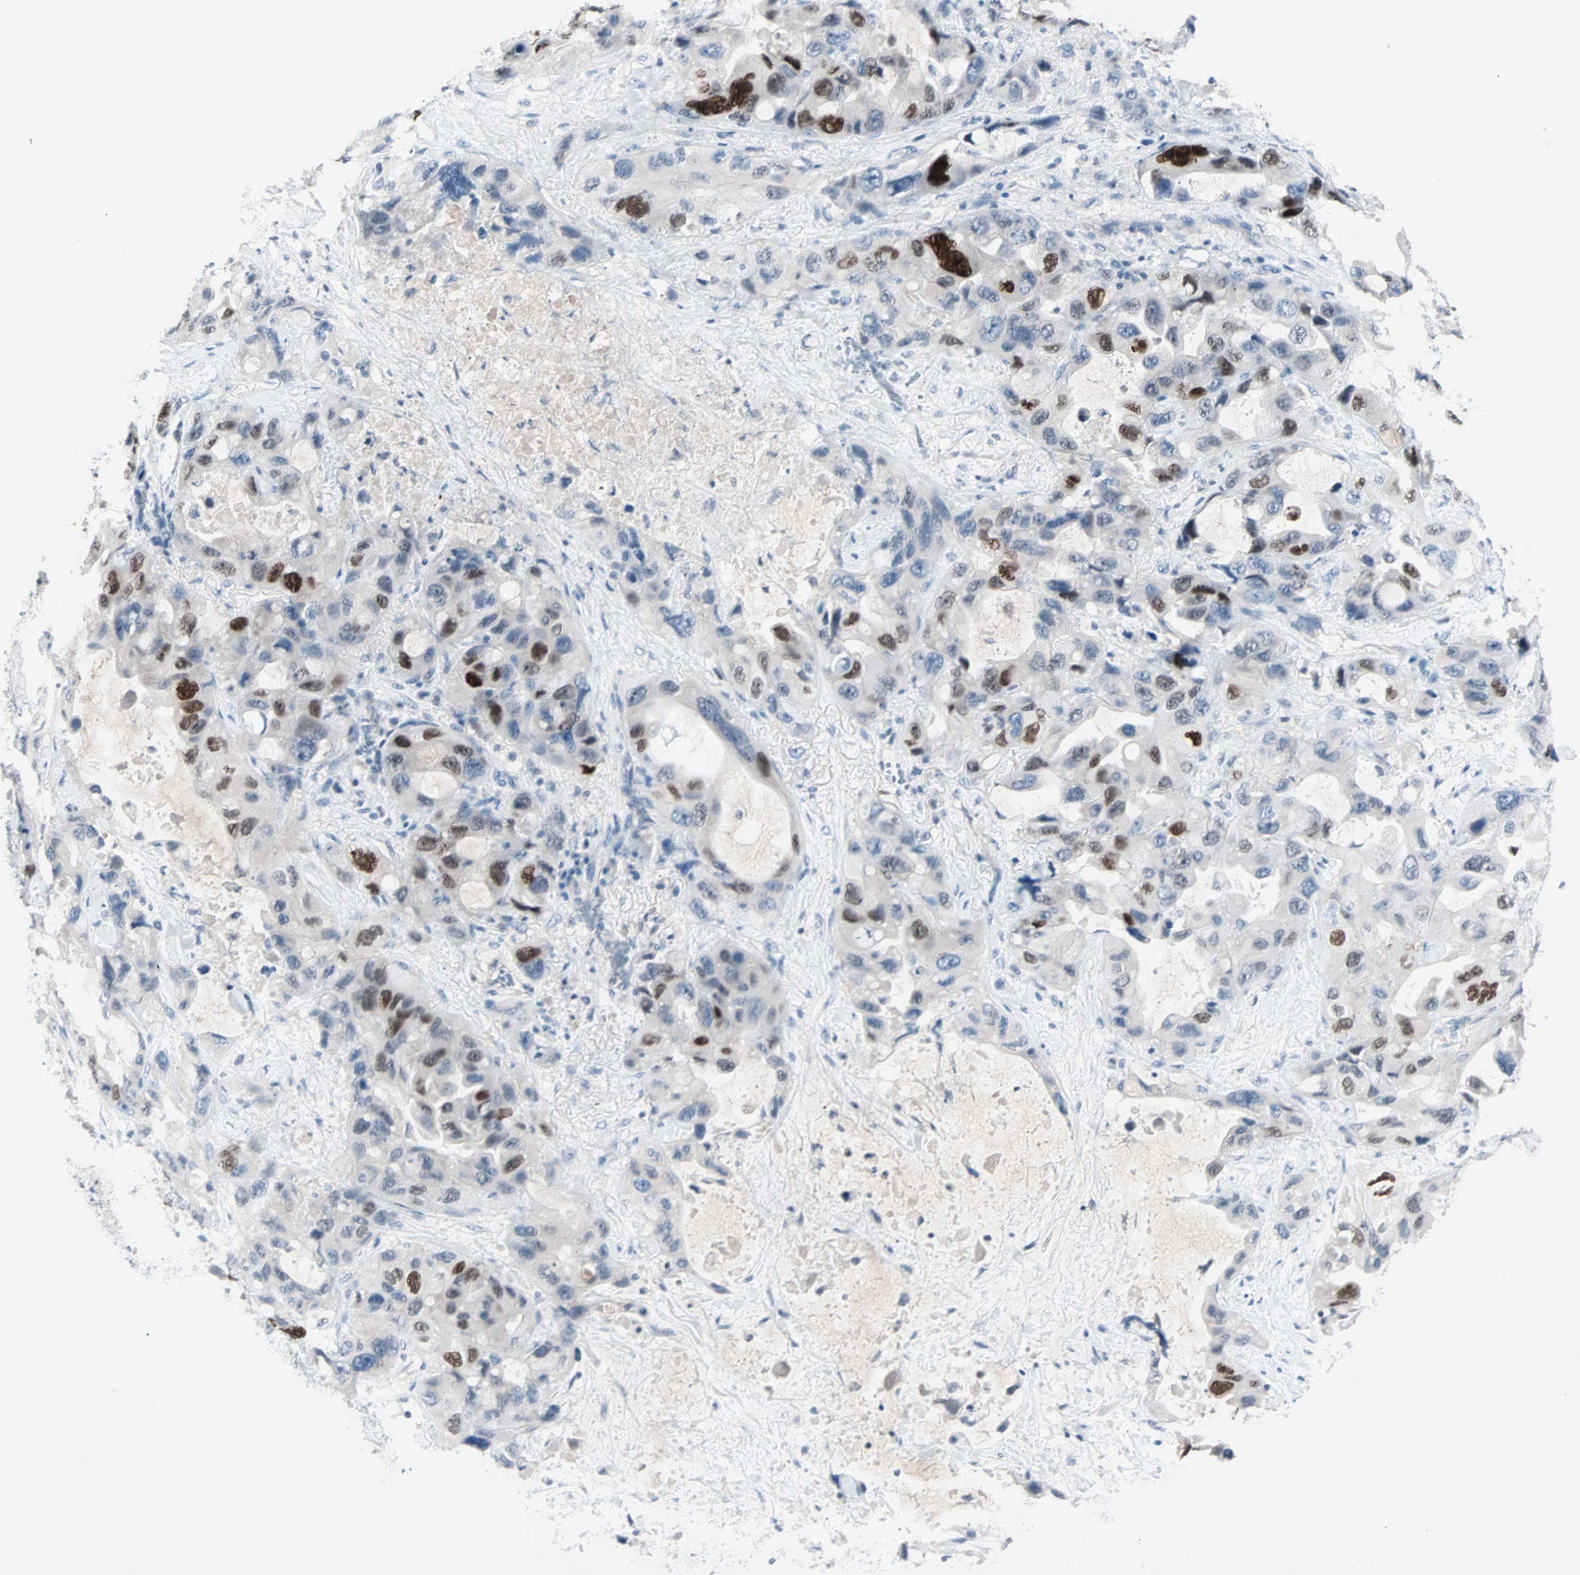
{"staining": {"intensity": "strong", "quantity": "<25%", "location": "nuclear"}, "tissue": "lung cancer", "cell_type": "Tumor cells", "image_type": "cancer", "snomed": [{"axis": "morphology", "description": "Squamous cell carcinoma, NOS"}, {"axis": "topography", "description": "Lung"}], "caption": "A brown stain shows strong nuclear positivity of a protein in human lung squamous cell carcinoma tumor cells. Immunohistochemistry stains the protein of interest in brown and the nuclei are stained blue.", "gene": "CCNE2", "patient": {"sex": "female", "age": 73}}